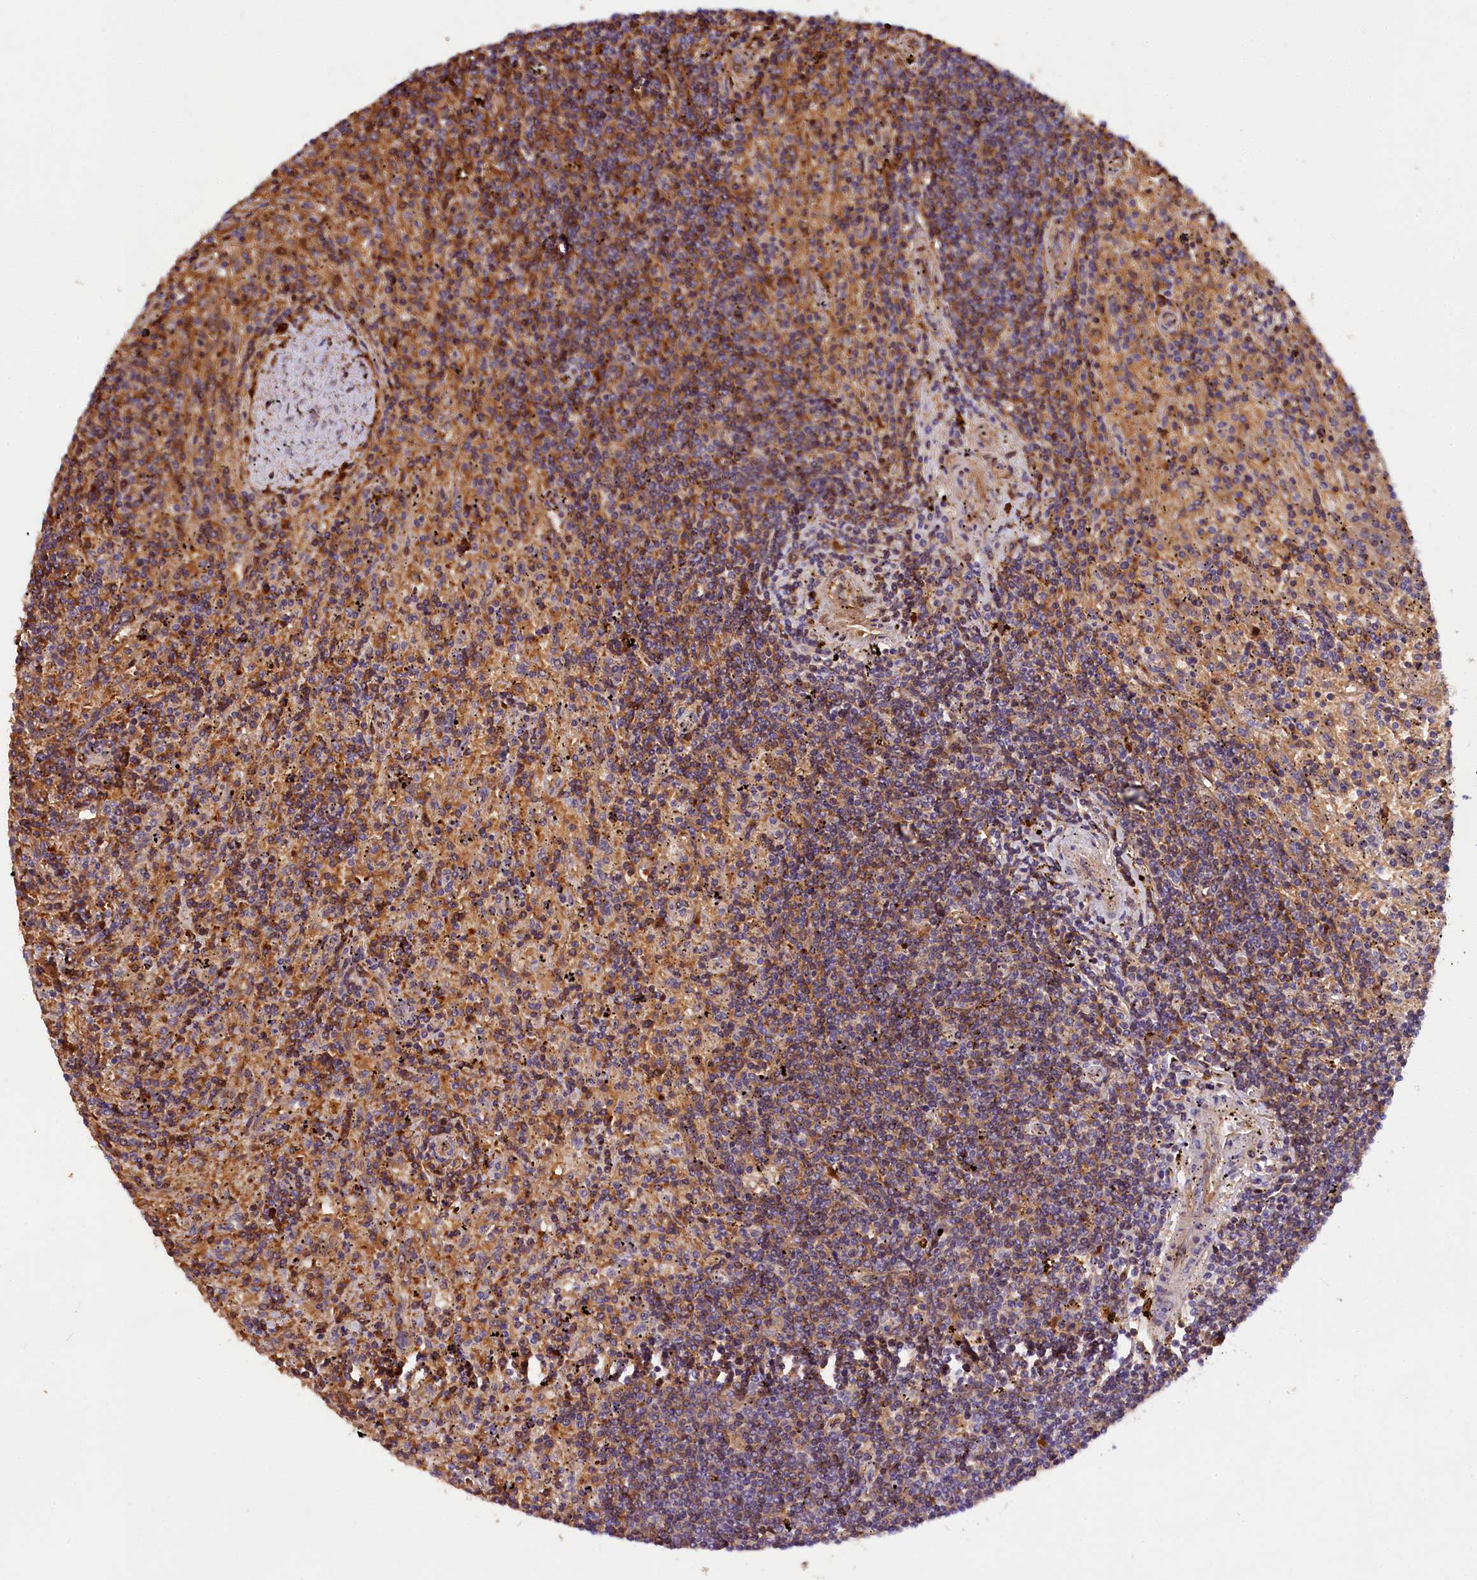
{"staining": {"intensity": "moderate", "quantity": "25%-75%", "location": "cytoplasmic/membranous"}, "tissue": "lymphoma", "cell_type": "Tumor cells", "image_type": "cancer", "snomed": [{"axis": "morphology", "description": "Malignant lymphoma, non-Hodgkin's type, Low grade"}, {"axis": "topography", "description": "Spleen"}], "caption": "Protein staining by immunohistochemistry exhibits moderate cytoplasmic/membranous expression in approximately 25%-75% of tumor cells in malignant lymphoma, non-Hodgkin's type (low-grade).", "gene": "PHAF1", "patient": {"sex": "male", "age": 76}}